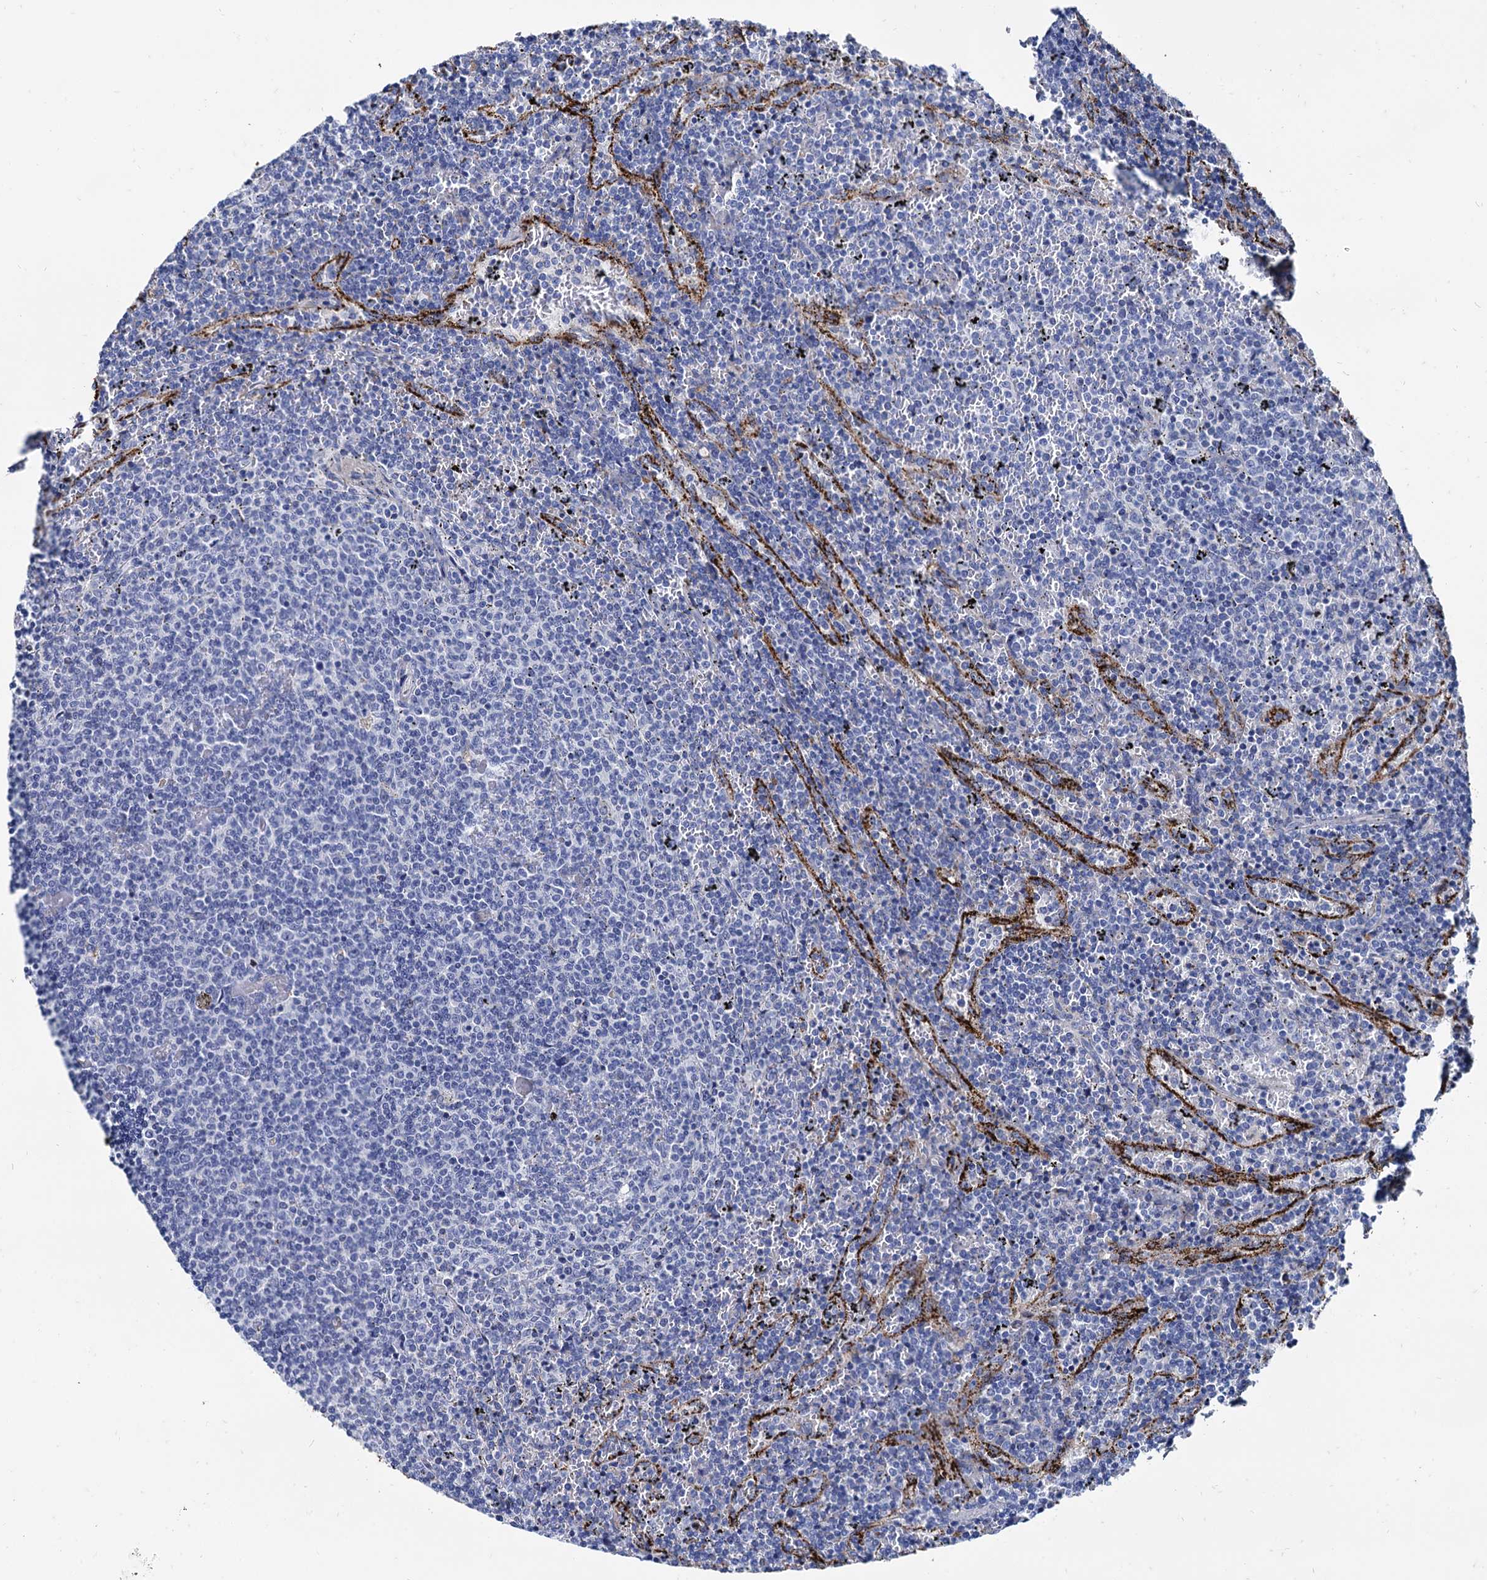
{"staining": {"intensity": "negative", "quantity": "none", "location": "none"}, "tissue": "lymphoma", "cell_type": "Tumor cells", "image_type": "cancer", "snomed": [{"axis": "morphology", "description": "Malignant lymphoma, non-Hodgkin's type, Low grade"}, {"axis": "topography", "description": "Spleen"}], "caption": "Protein analysis of low-grade malignant lymphoma, non-Hodgkin's type shows no significant positivity in tumor cells. The staining is performed using DAB brown chromogen with nuclei counter-stained in using hematoxylin.", "gene": "APOD", "patient": {"sex": "female", "age": 50}}